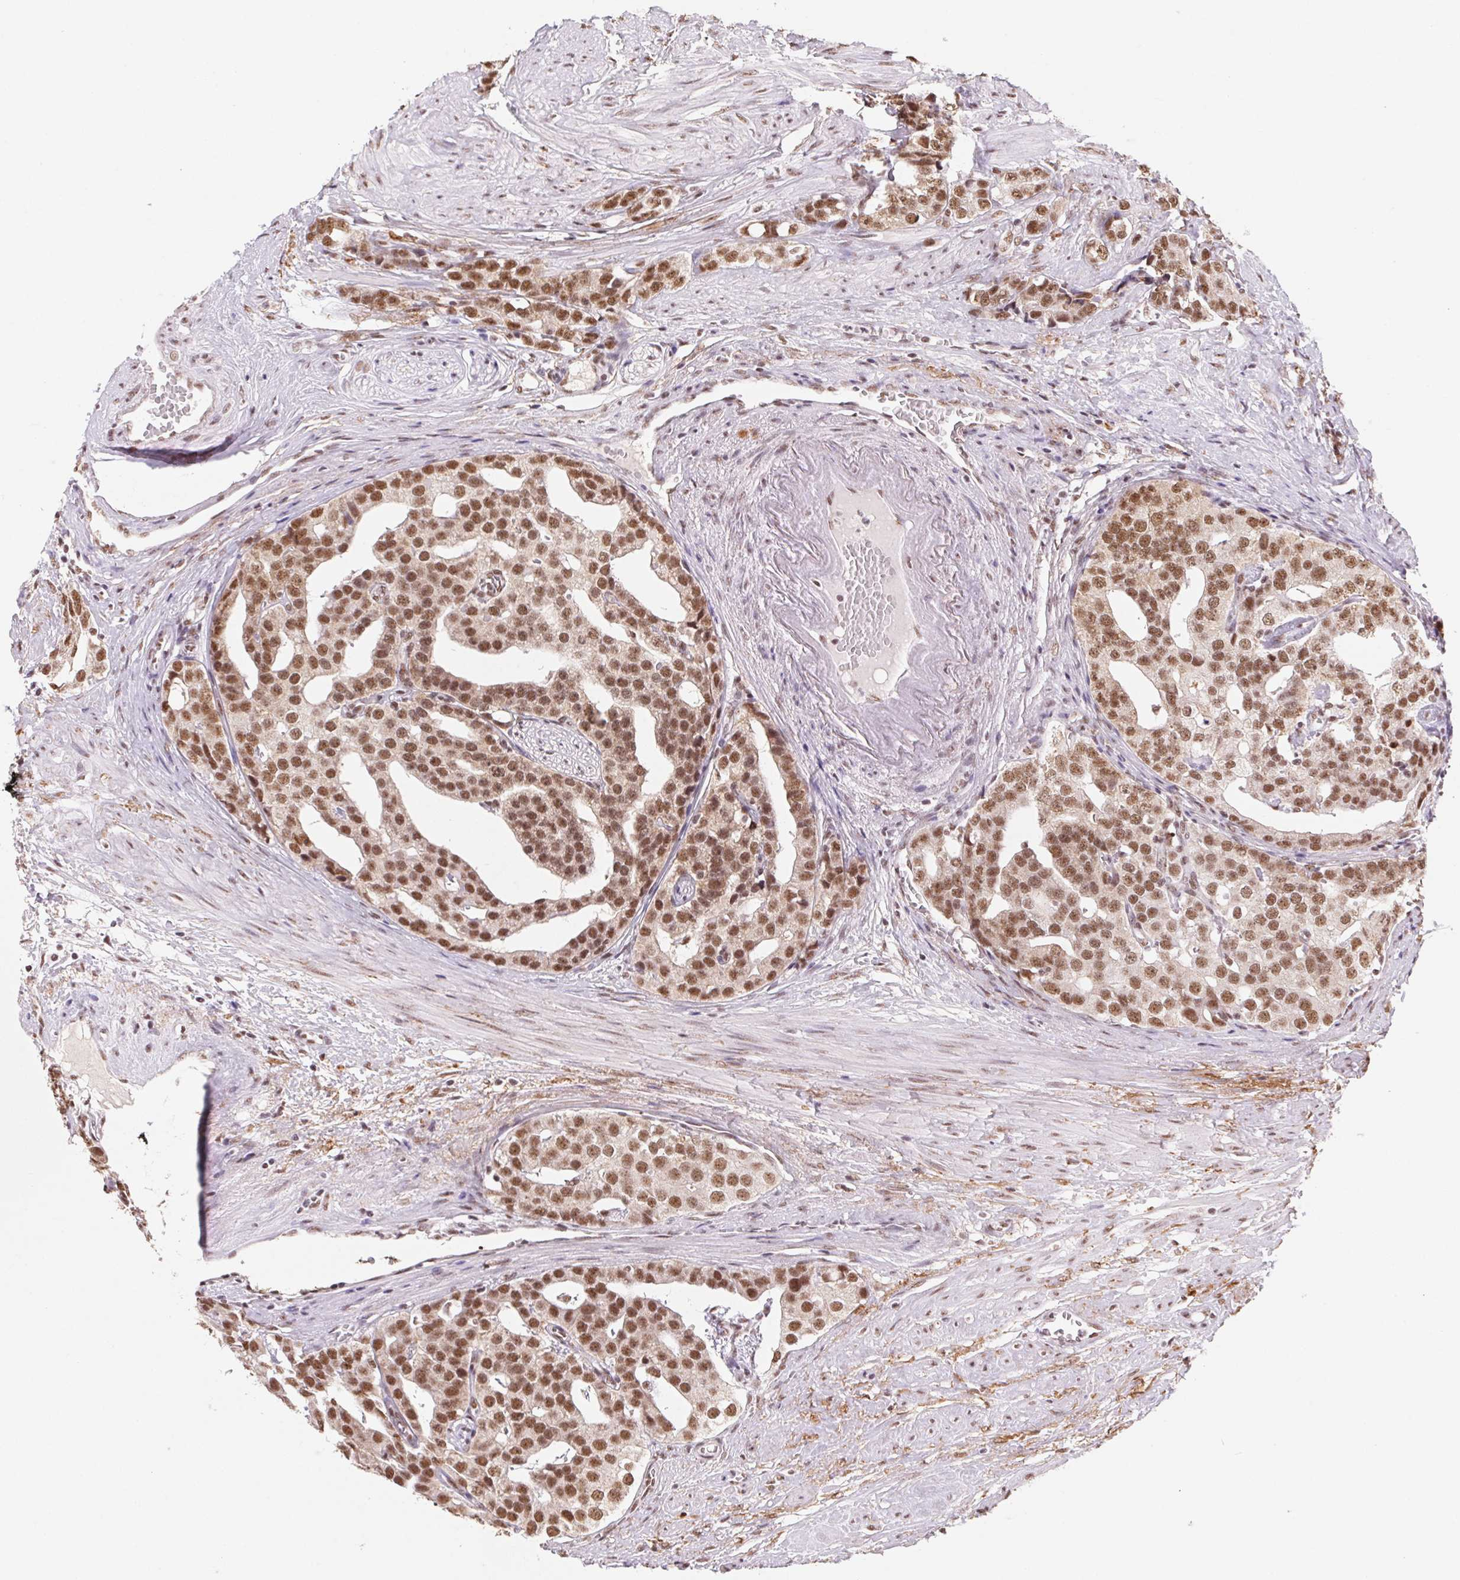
{"staining": {"intensity": "moderate", "quantity": ">75%", "location": "nuclear"}, "tissue": "prostate cancer", "cell_type": "Tumor cells", "image_type": "cancer", "snomed": [{"axis": "morphology", "description": "Adenocarcinoma, High grade"}, {"axis": "topography", "description": "Prostate"}], "caption": "High-grade adenocarcinoma (prostate) stained with DAB (3,3'-diaminobenzidine) immunohistochemistry displays medium levels of moderate nuclear staining in about >75% of tumor cells.", "gene": "SNRPG", "patient": {"sex": "male", "age": 71}}